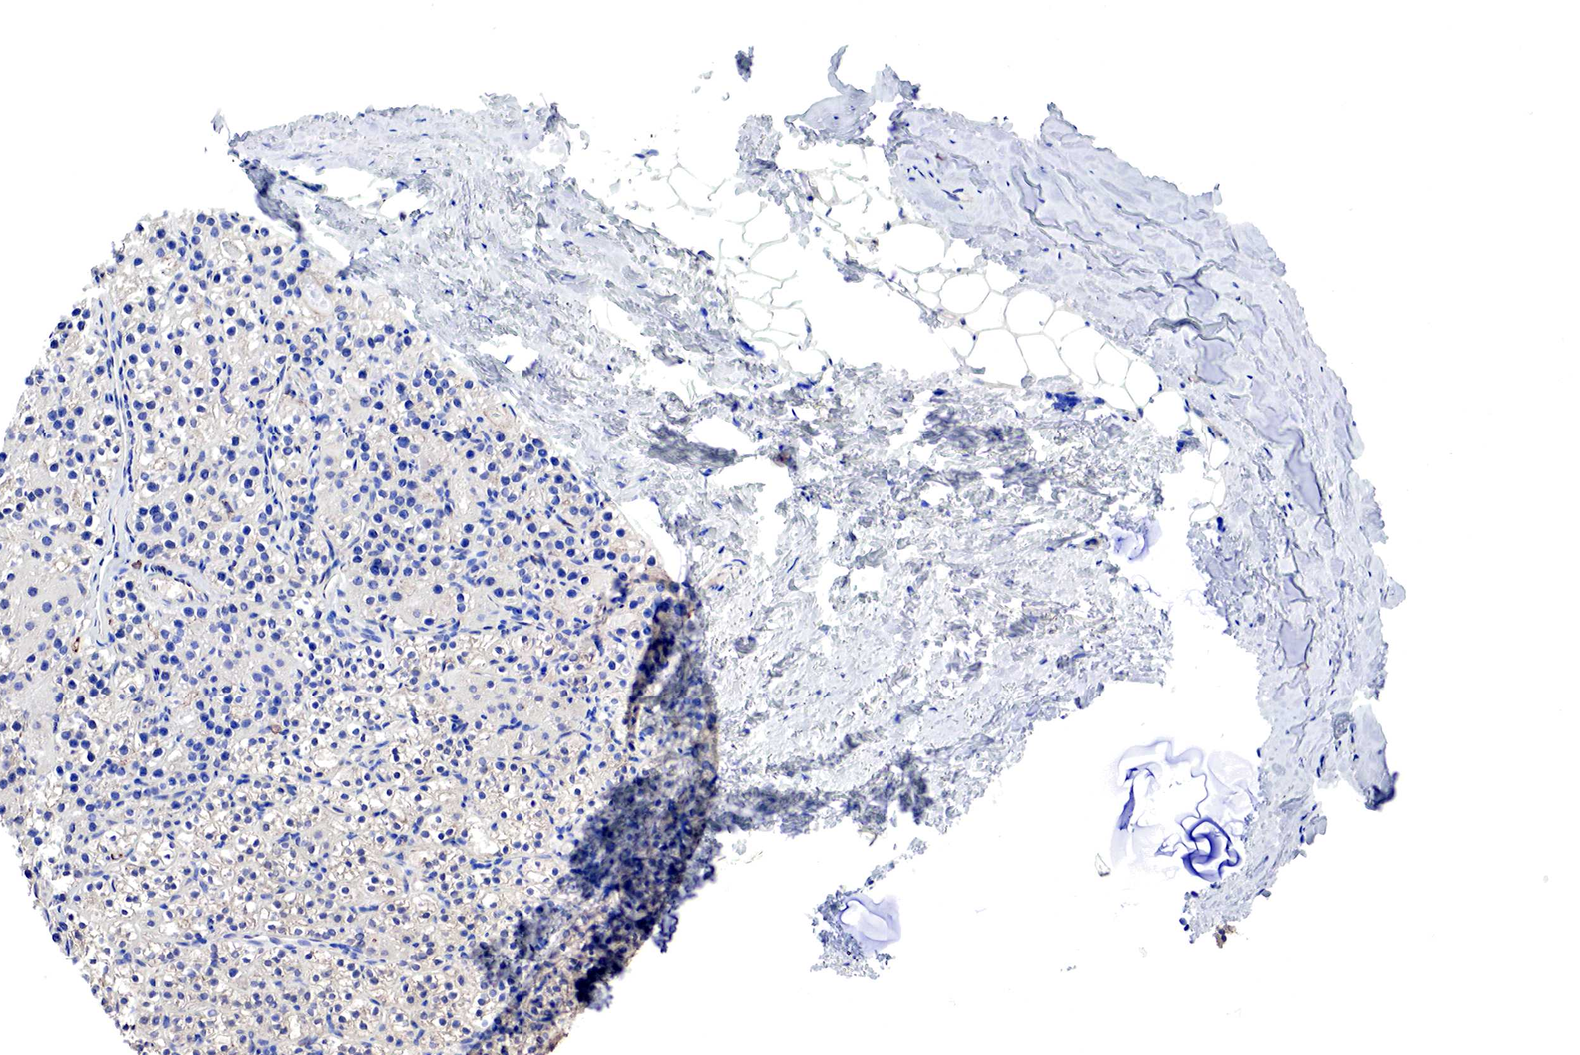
{"staining": {"intensity": "moderate", "quantity": "25%-75%", "location": "cytoplasmic/membranous"}, "tissue": "parathyroid gland", "cell_type": "Glandular cells", "image_type": "normal", "snomed": [{"axis": "morphology", "description": "Normal tissue, NOS"}, {"axis": "topography", "description": "Parathyroid gland"}], "caption": "Immunohistochemistry (IHC) histopathology image of unremarkable human parathyroid gland stained for a protein (brown), which shows medium levels of moderate cytoplasmic/membranous positivity in about 25%-75% of glandular cells.", "gene": "MSN", "patient": {"sex": "female", "age": 54}}